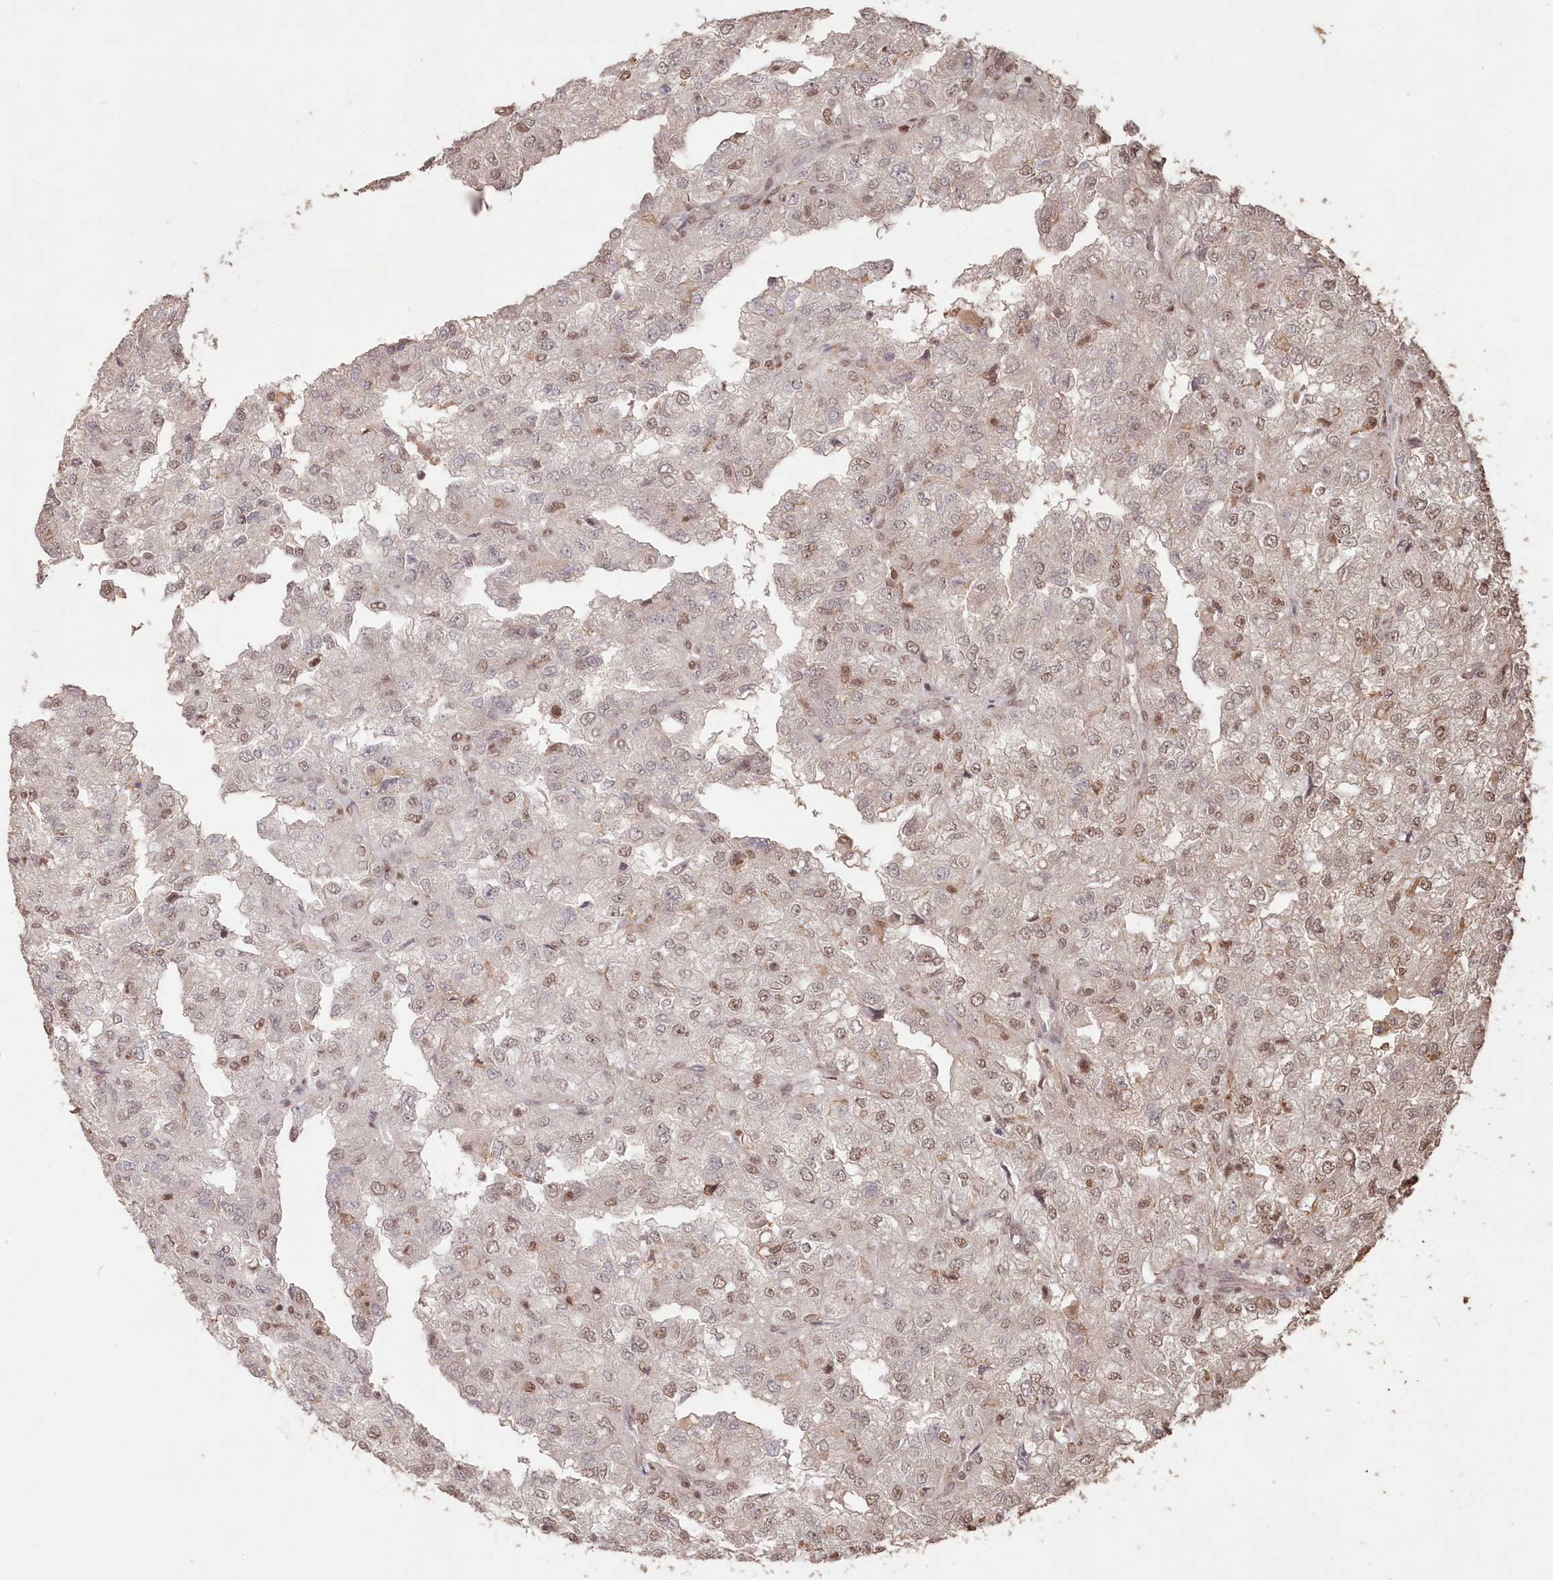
{"staining": {"intensity": "weak", "quantity": "25%-75%", "location": "nuclear"}, "tissue": "renal cancer", "cell_type": "Tumor cells", "image_type": "cancer", "snomed": [{"axis": "morphology", "description": "Adenocarcinoma, NOS"}, {"axis": "topography", "description": "Kidney"}], "caption": "Human renal cancer (adenocarcinoma) stained with a brown dye reveals weak nuclear positive positivity in about 25%-75% of tumor cells.", "gene": "PDS5A", "patient": {"sex": "female", "age": 54}}